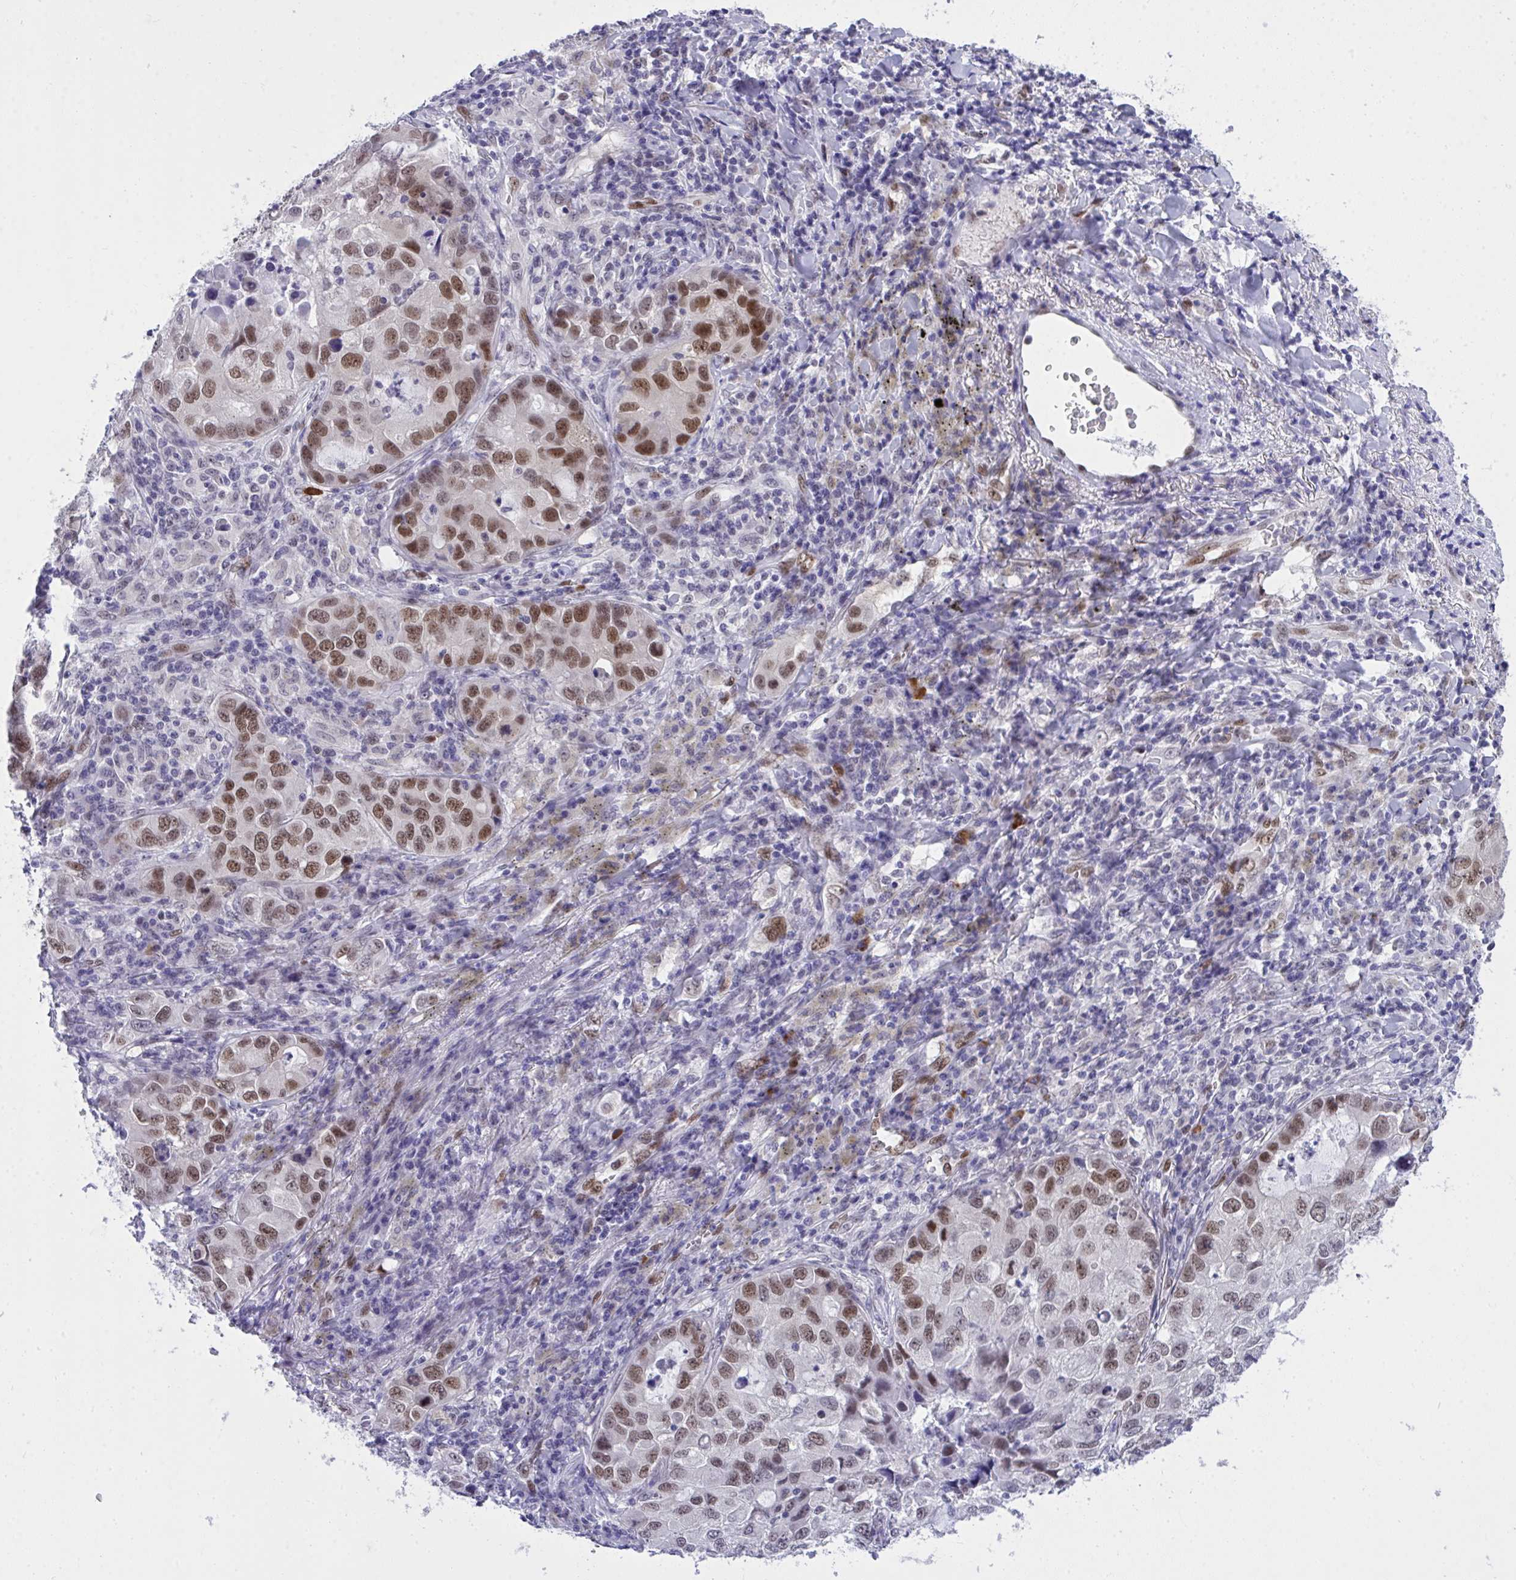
{"staining": {"intensity": "moderate", "quantity": ">75%", "location": "nuclear"}, "tissue": "lung cancer", "cell_type": "Tumor cells", "image_type": "cancer", "snomed": [{"axis": "morphology", "description": "Normal morphology"}, {"axis": "morphology", "description": "Adenocarcinoma, NOS"}, {"axis": "topography", "description": "Lymph node"}, {"axis": "topography", "description": "Lung"}], "caption": "Protein expression analysis of adenocarcinoma (lung) demonstrates moderate nuclear expression in about >75% of tumor cells.", "gene": "TEAD4", "patient": {"sex": "female", "age": 51}}